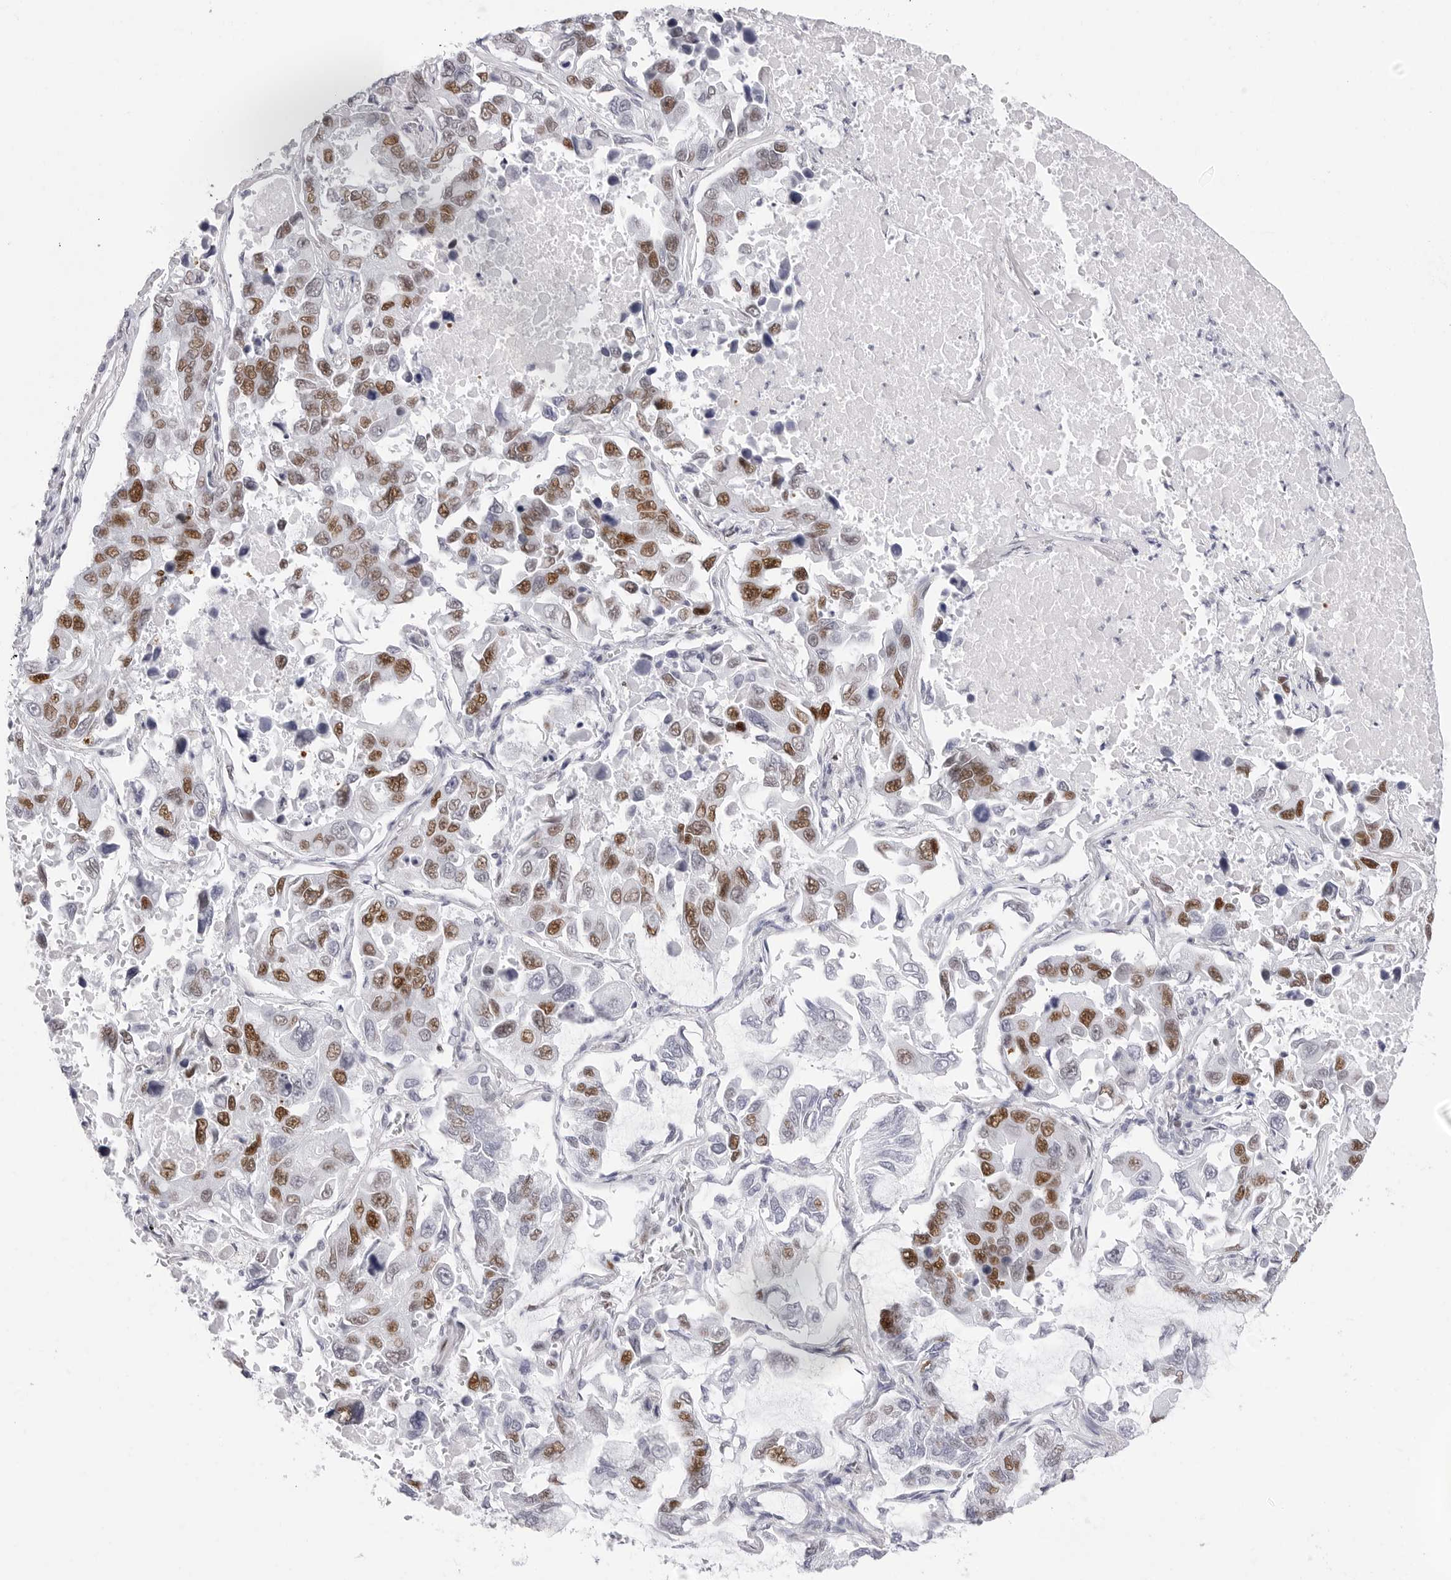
{"staining": {"intensity": "moderate", "quantity": "25%-75%", "location": "nuclear"}, "tissue": "lung cancer", "cell_type": "Tumor cells", "image_type": "cancer", "snomed": [{"axis": "morphology", "description": "Adenocarcinoma, NOS"}, {"axis": "topography", "description": "Lung"}], "caption": "The histopathology image exhibits immunohistochemical staining of lung adenocarcinoma. There is moderate nuclear expression is identified in approximately 25%-75% of tumor cells. The protein of interest is stained brown, and the nuclei are stained in blue (DAB (3,3'-diaminobenzidine) IHC with brightfield microscopy, high magnification).", "gene": "NASP", "patient": {"sex": "male", "age": 64}}